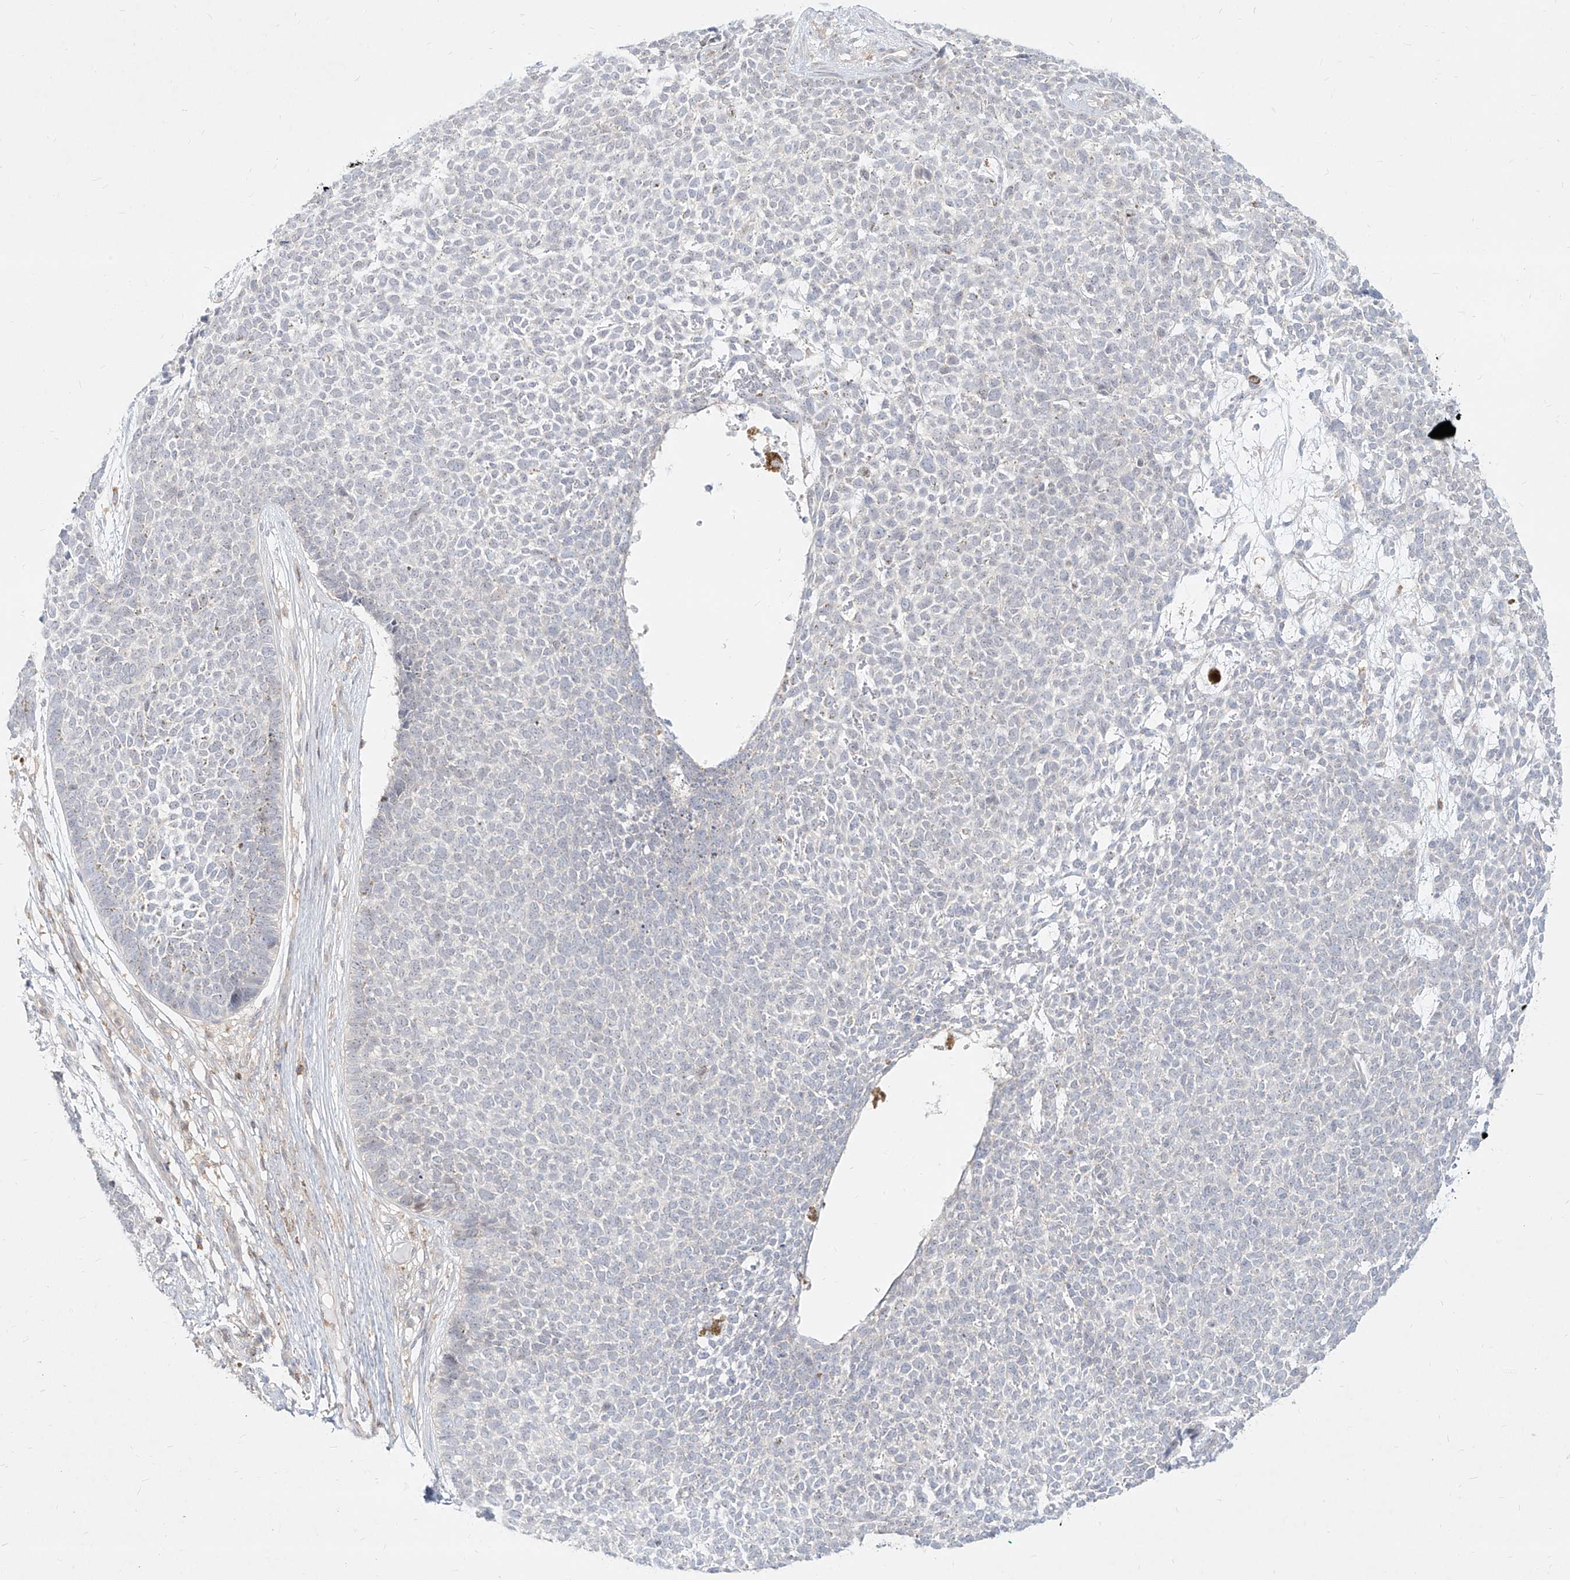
{"staining": {"intensity": "negative", "quantity": "none", "location": "none"}, "tissue": "skin cancer", "cell_type": "Tumor cells", "image_type": "cancer", "snomed": [{"axis": "morphology", "description": "Basal cell carcinoma"}, {"axis": "topography", "description": "Skin"}], "caption": "Immunohistochemical staining of skin basal cell carcinoma demonstrates no significant staining in tumor cells.", "gene": "SLC2A12", "patient": {"sex": "female", "age": 84}}